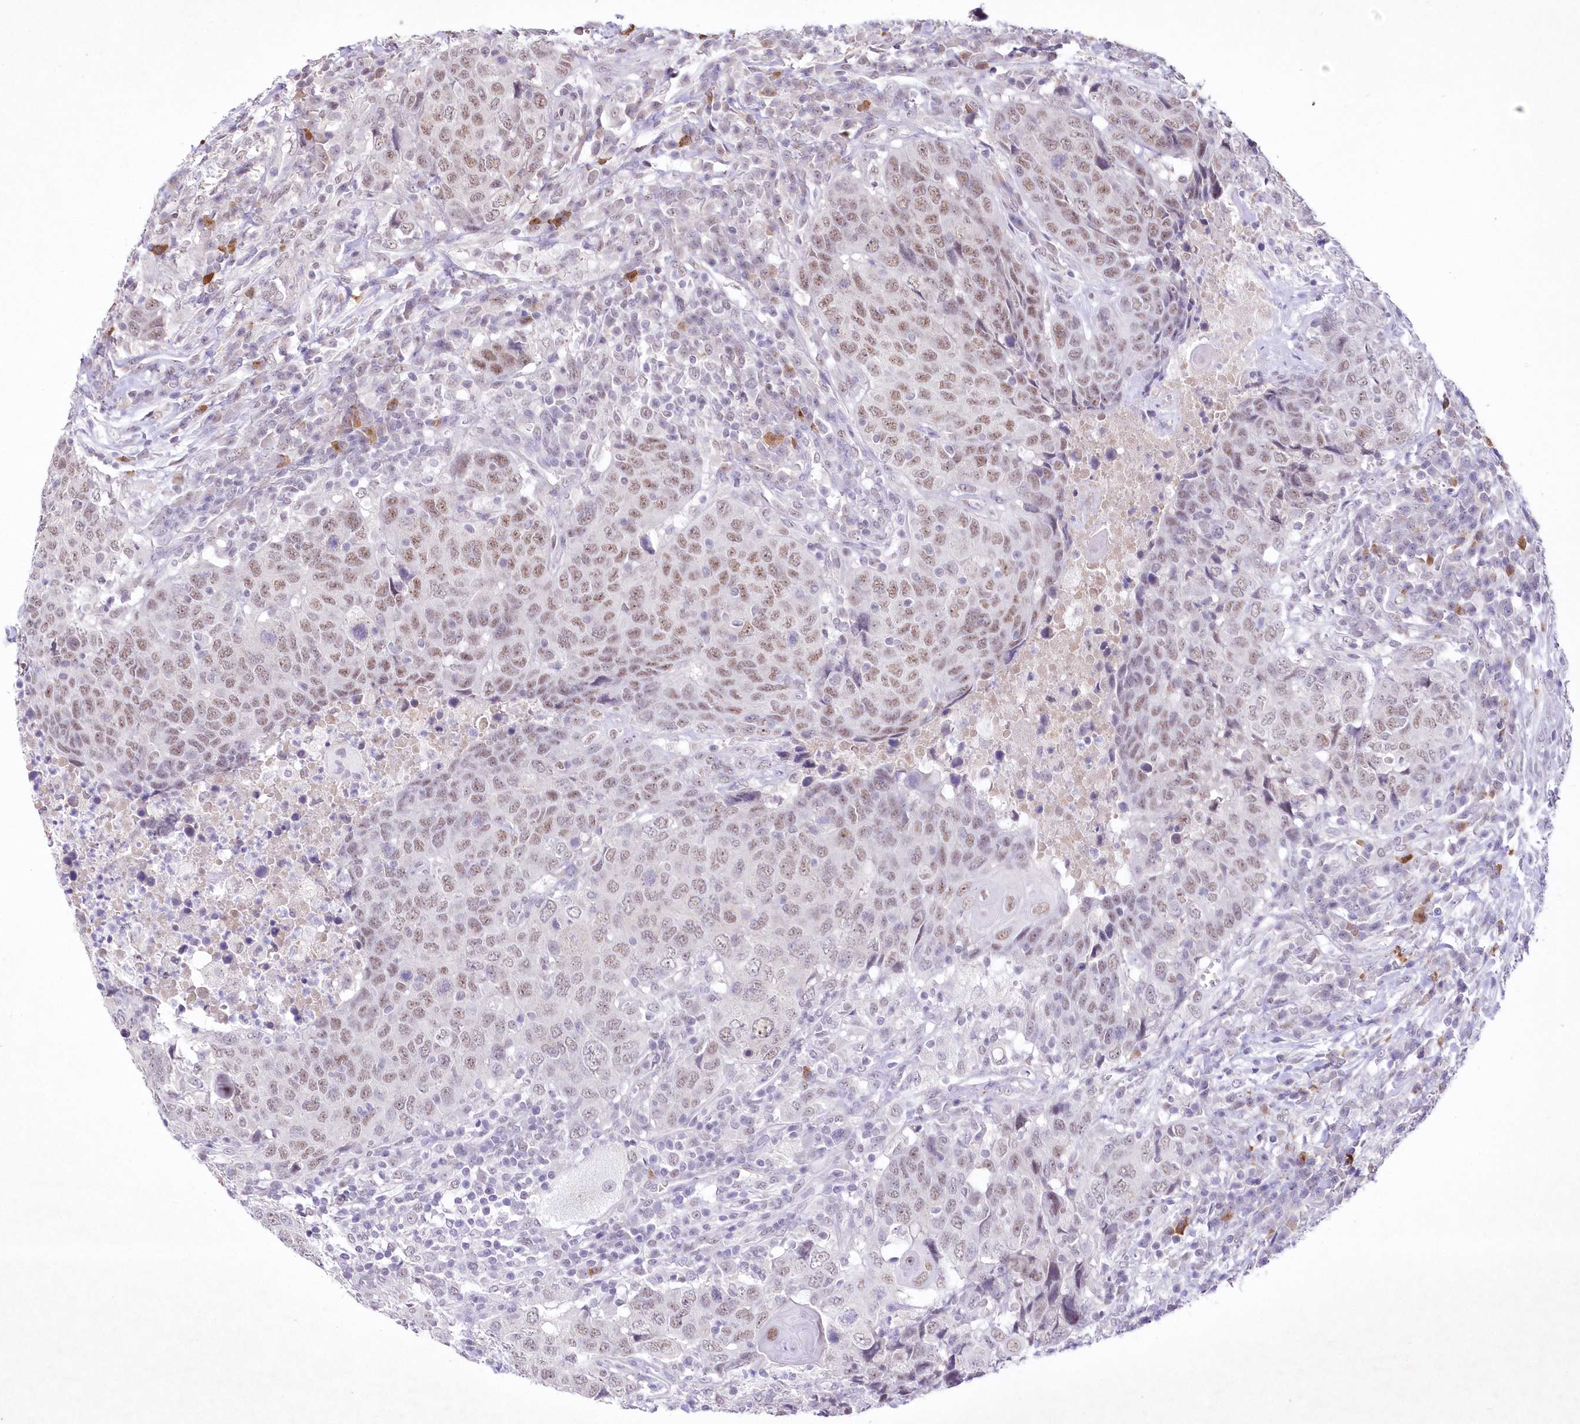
{"staining": {"intensity": "moderate", "quantity": "25%-75%", "location": "nuclear"}, "tissue": "head and neck cancer", "cell_type": "Tumor cells", "image_type": "cancer", "snomed": [{"axis": "morphology", "description": "Squamous cell carcinoma, NOS"}, {"axis": "topography", "description": "Head-Neck"}], "caption": "This is an image of IHC staining of head and neck cancer (squamous cell carcinoma), which shows moderate staining in the nuclear of tumor cells.", "gene": "RBM27", "patient": {"sex": "male", "age": 66}}